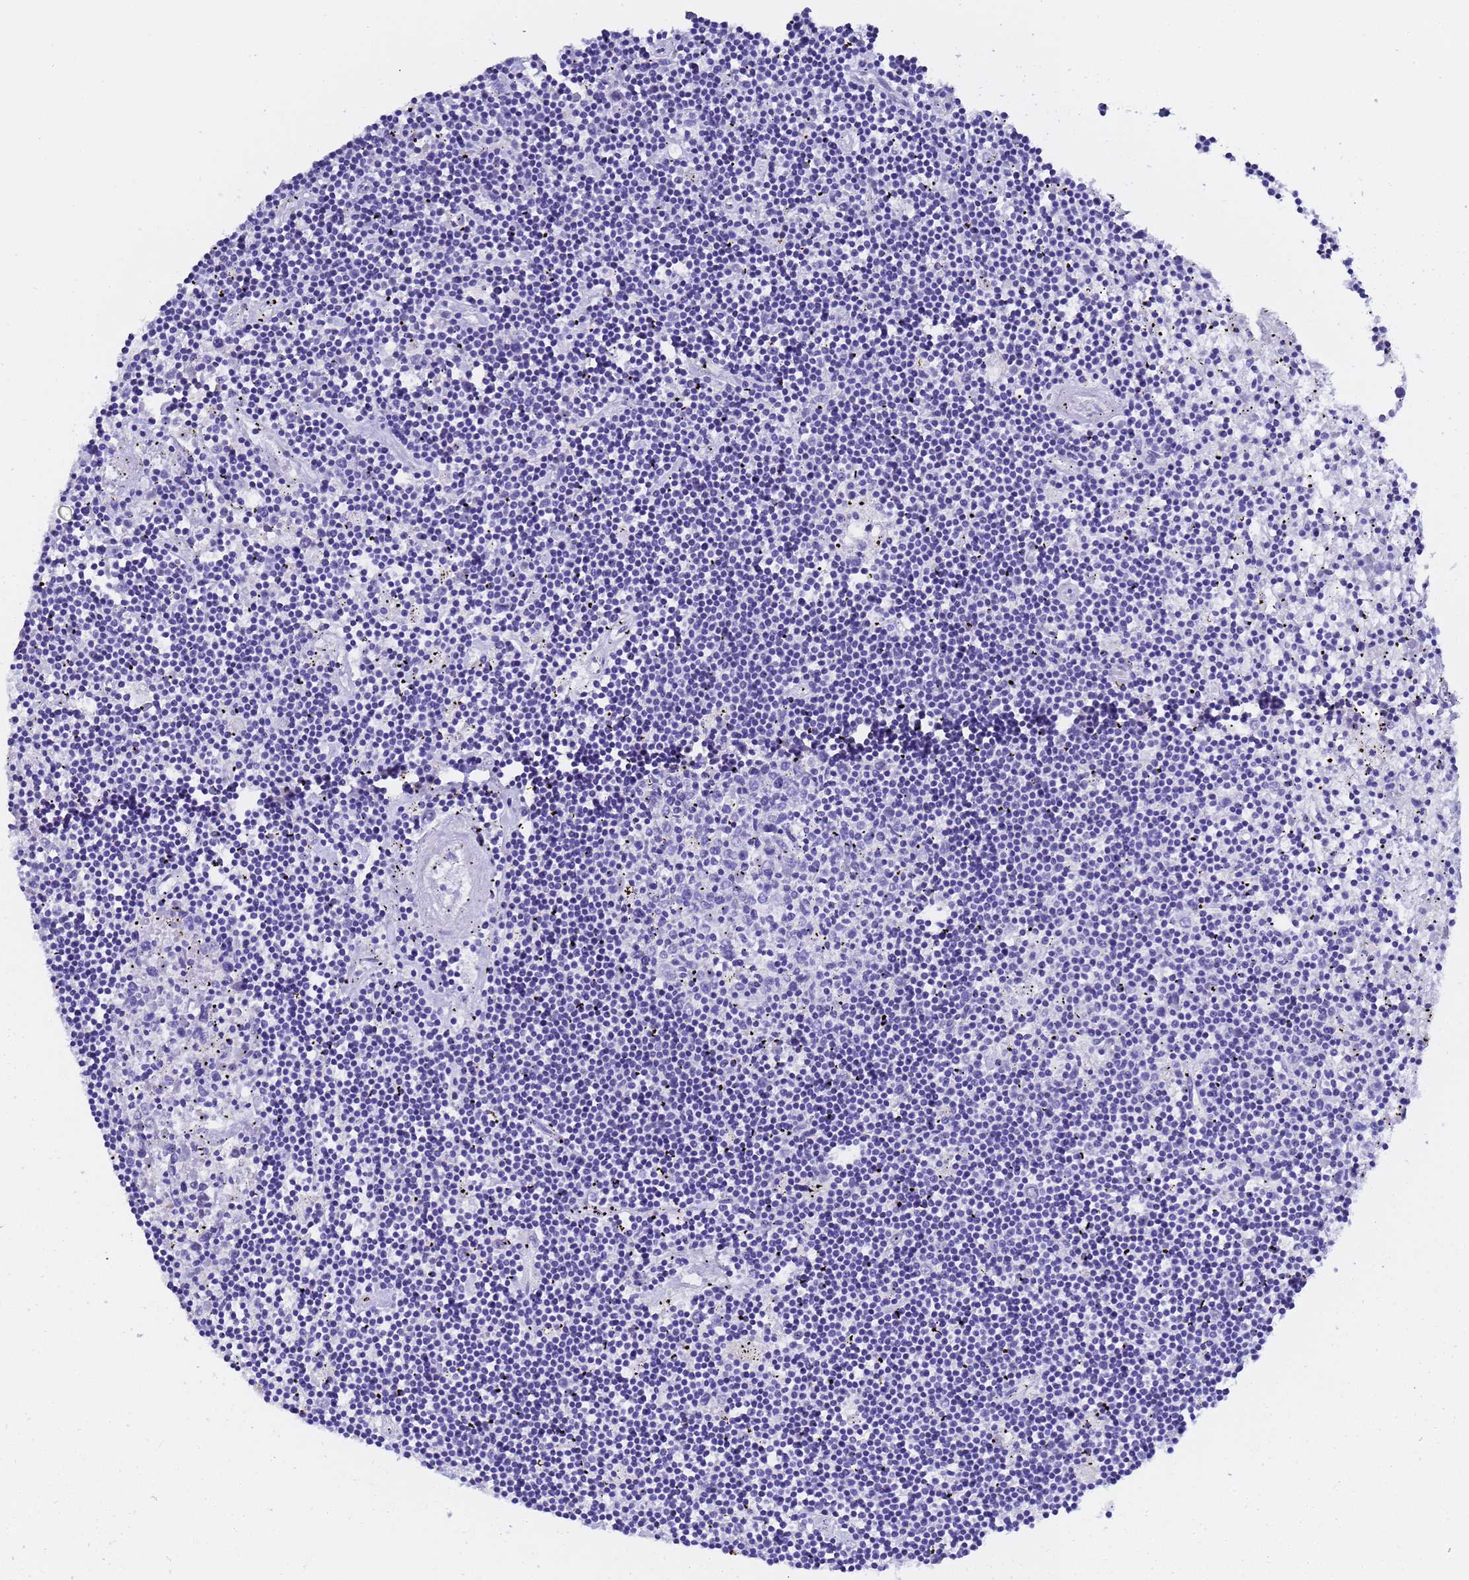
{"staining": {"intensity": "negative", "quantity": "none", "location": "none"}, "tissue": "lymphoma", "cell_type": "Tumor cells", "image_type": "cancer", "snomed": [{"axis": "morphology", "description": "Malignant lymphoma, non-Hodgkin's type, Low grade"}, {"axis": "topography", "description": "Spleen"}], "caption": "DAB (3,3'-diaminobenzidine) immunohistochemical staining of malignant lymphoma, non-Hodgkin's type (low-grade) reveals no significant staining in tumor cells. (Brightfield microscopy of DAB IHC at high magnification).", "gene": "GABRA1", "patient": {"sex": "male", "age": 76}}